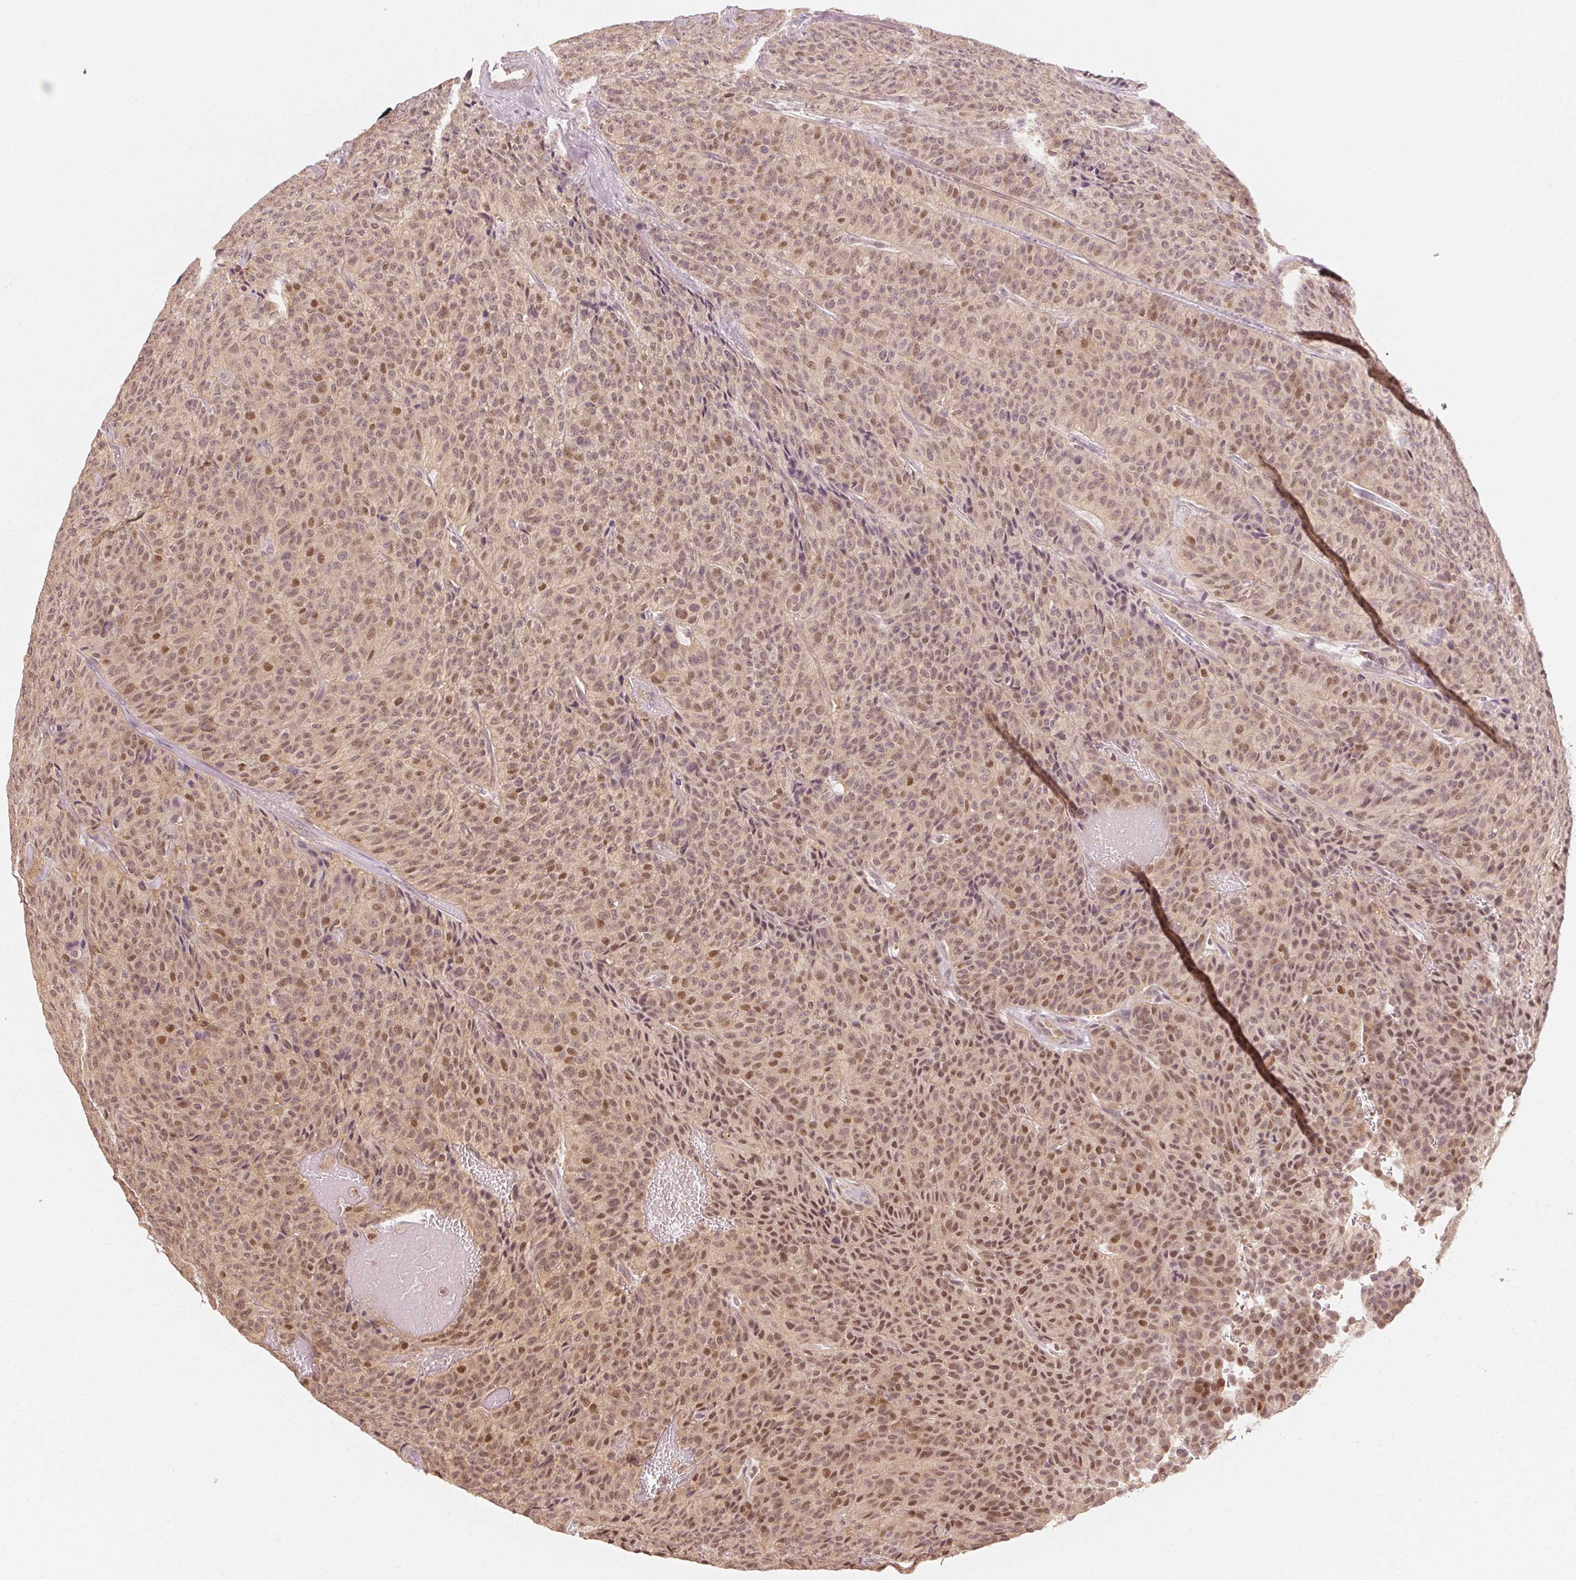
{"staining": {"intensity": "moderate", "quantity": "25%-75%", "location": "nuclear"}, "tissue": "carcinoid", "cell_type": "Tumor cells", "image_type": "cancer", "snomed": [{"axis": "morphology", "description": "Carcinoid, malignant, NOS"}, {"axis": "topography", "description": "Lung"}], "caption": "Protein staining of carcinoid tissue shows moderate nuclear expression in approximately 25%-75% of tumor cells.", "gene": "UBE2L3", "patient": {"sex": "male", "age": 71}}